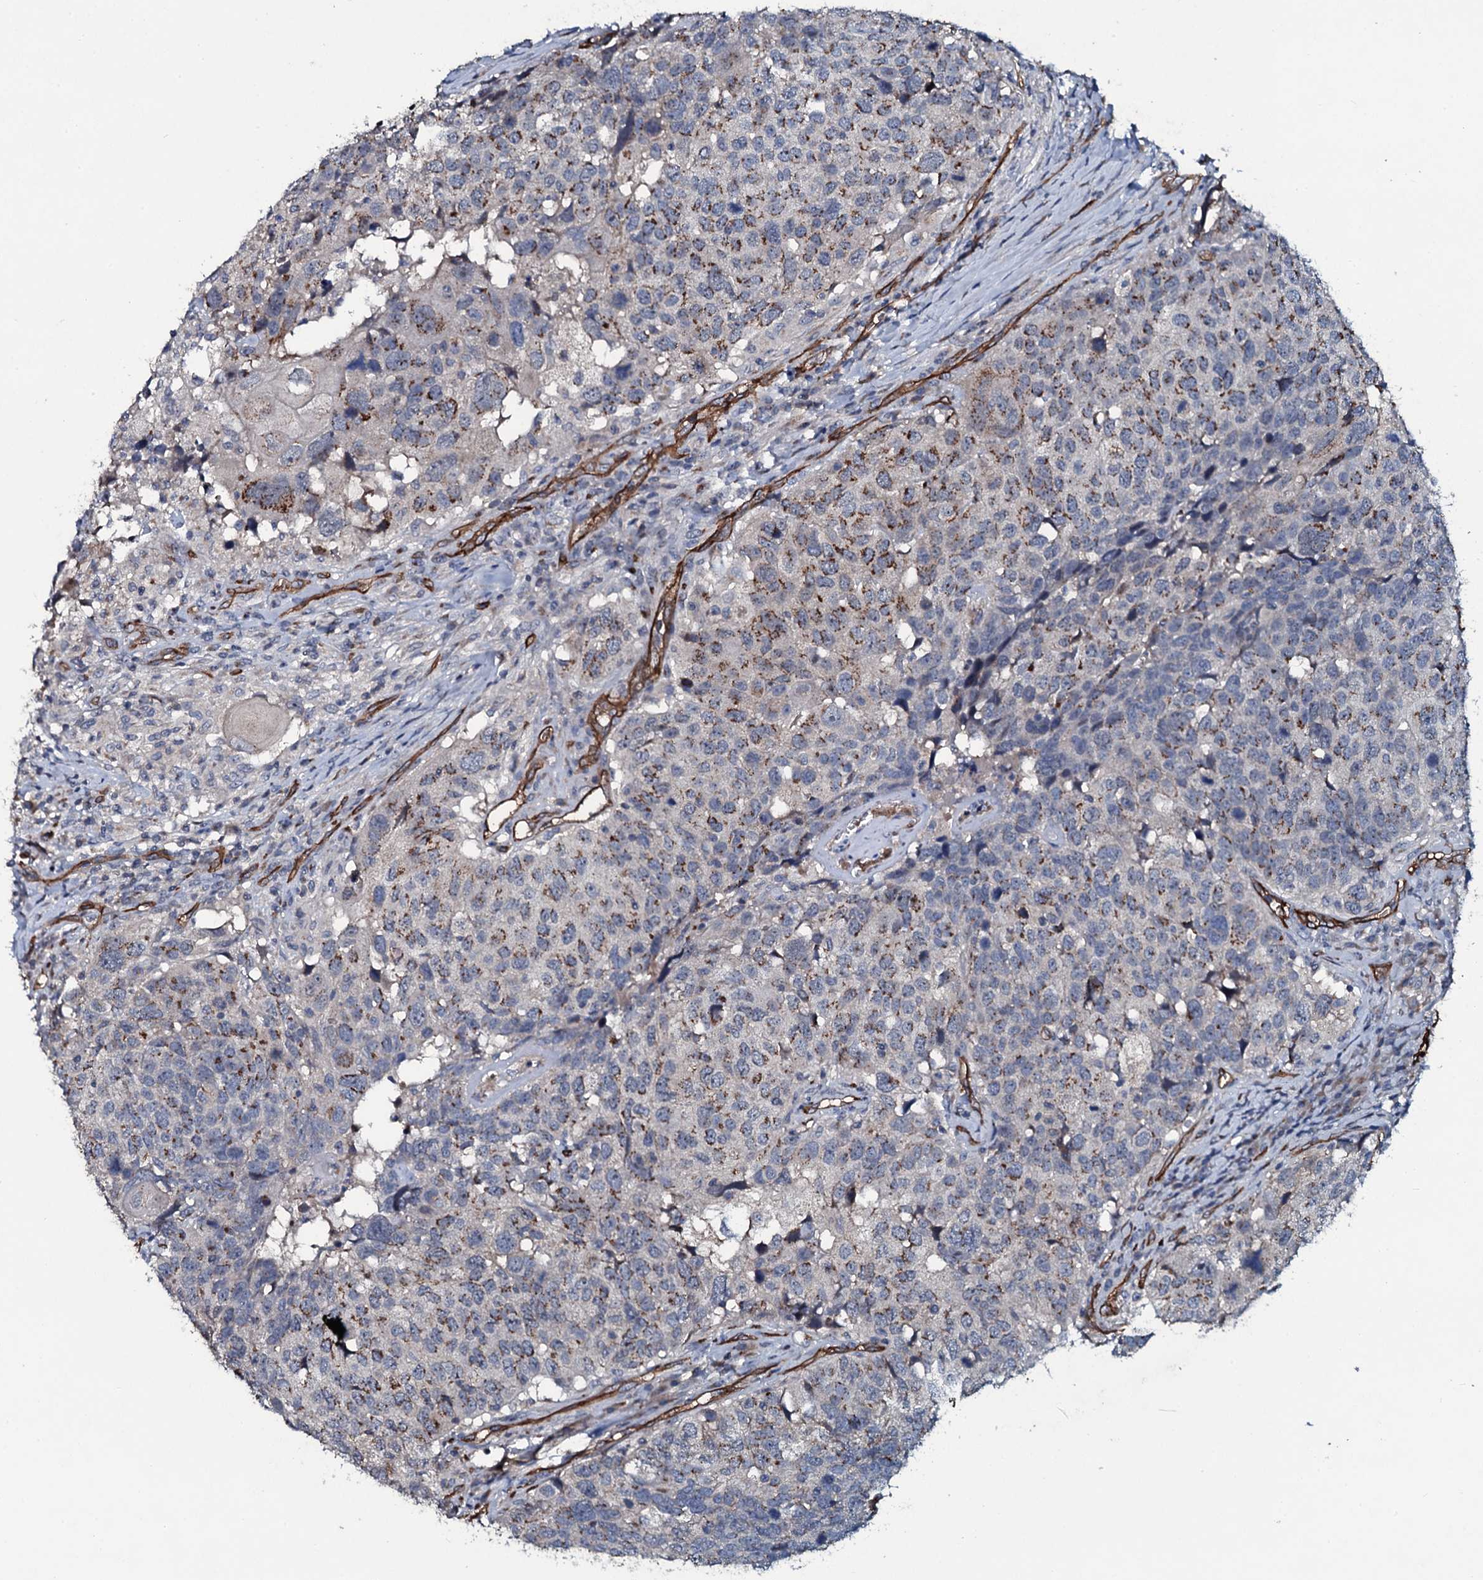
{"staining": {"intensity": "moderate", "quantity": ">75%", "location": "cytoplasmic/membranous"}, "tissue": "head and neck cancer", "cell_type": "Tumor cells", "image_type": "cancer", "snomed": [{"axis": "morphology", "description": "Squamous cell carcinoma, NOS"}, {"axis": "topography", "description": "Head-Neck"}], "caption": "Immunohistochemistry of human squamous cell carcinoma (head and neck) displays medium levels of moderate cytoplasmic/membranous staining in about >75% of tumor cells.", "gene": "CLEC14A", "patient": {"sex": "male", "age": 66}}